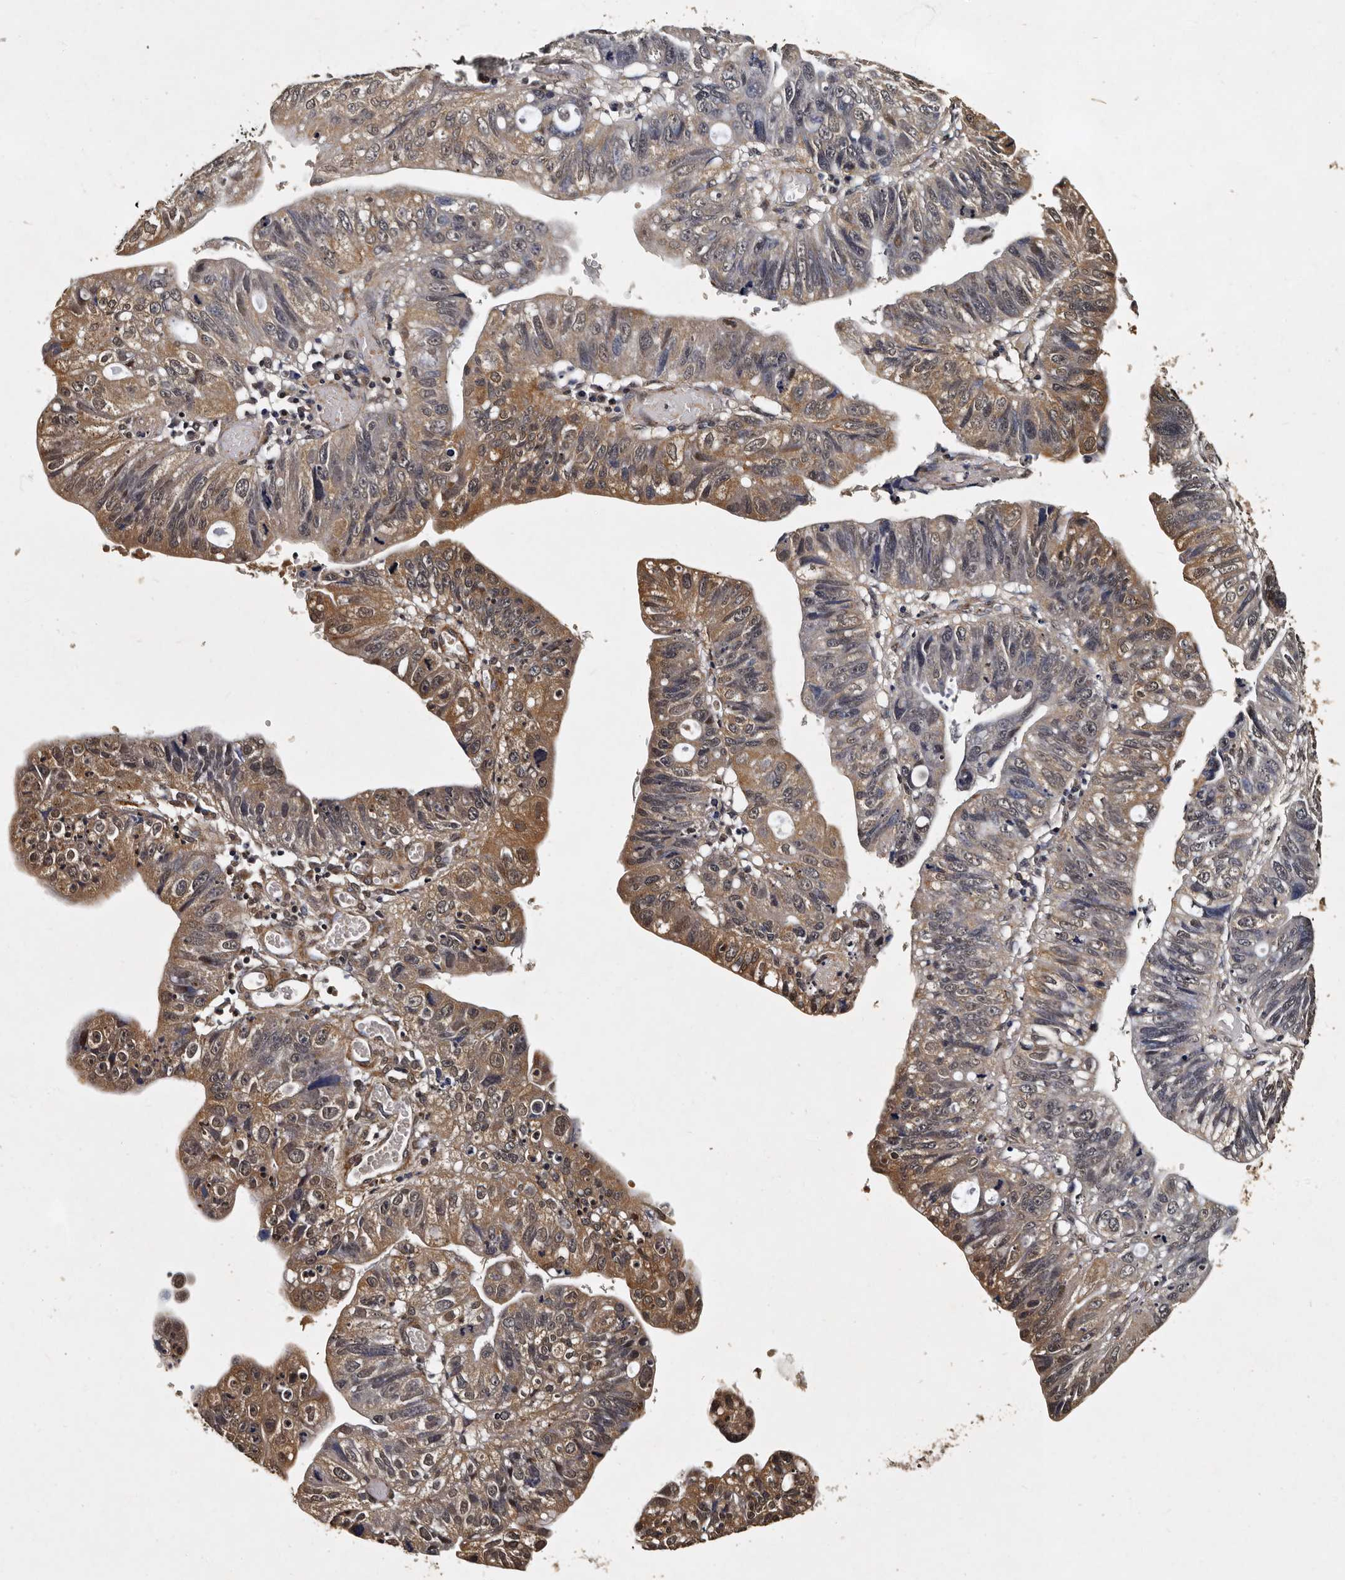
{"staining": {"intensity": "moderate", "quantity": "25%-75%", "location": "cytoplasmic/membranous,nuclear"}, "tissue": "stomach cancer", "cell_type": "Tumor cells", "image_type": "cancer", "snomed": [{"axis": "morphology", "description": "Adenocarcinoma, NOS"}, {"axis": "topography", "description": "Stomach"}], "caption": "A brown stain shows moderate cytoplasmic/membranous and nuclear positivity of a protein in human stomach cancer tumor cells.", "gene": "CPNE3", "patient": {"sex": "male", "age": 59}}